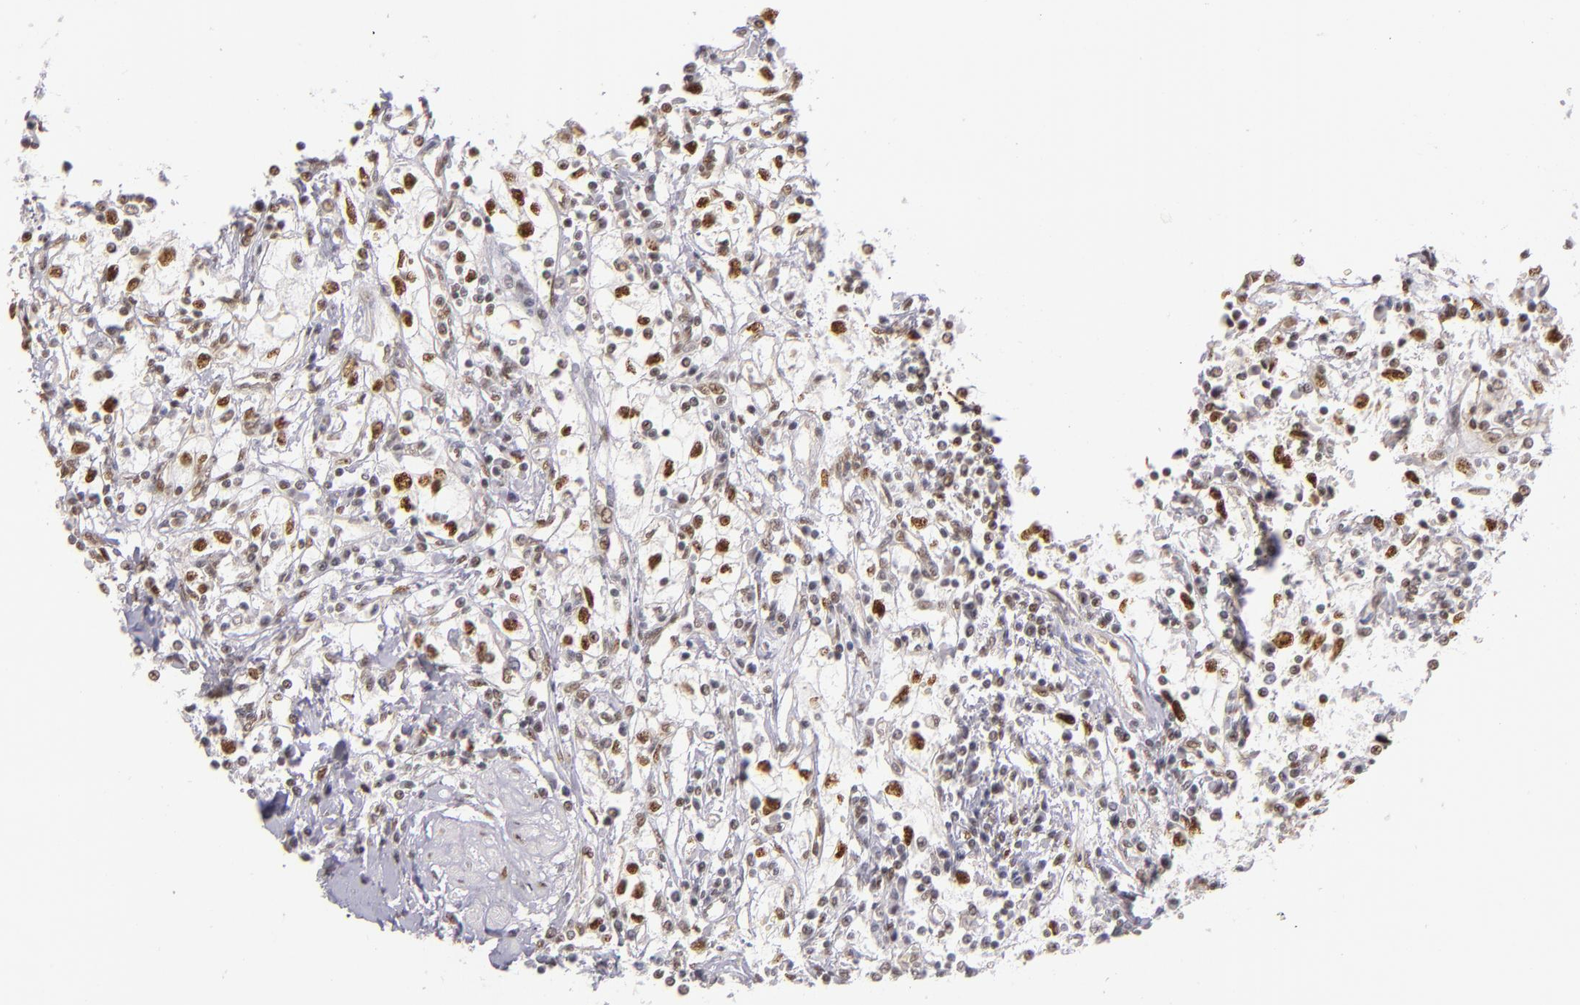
{"staining": {"intensity": "moderate", "quantity": ">75%", "location": "nuclear"}, "tissue": "renal cancer", "cell_type": "Tumor cells", "image_type": "cancer", "snomed": [{"axis": "morphology", "description": "Adenocarcinoma, NOS"}, {"axis": "topography", "description": "Kidney"}], "caption": "This histopathology image shows renal cancer (adenocarcinoma) stained with immunohistochemistry to label a protein in brown. The nuclear of tumor cells show moderate positivity for the protein. Nuclei are counter-stained blue.", "gene": "NCOR2", "patient": {"sex": "male", "age": 82}}